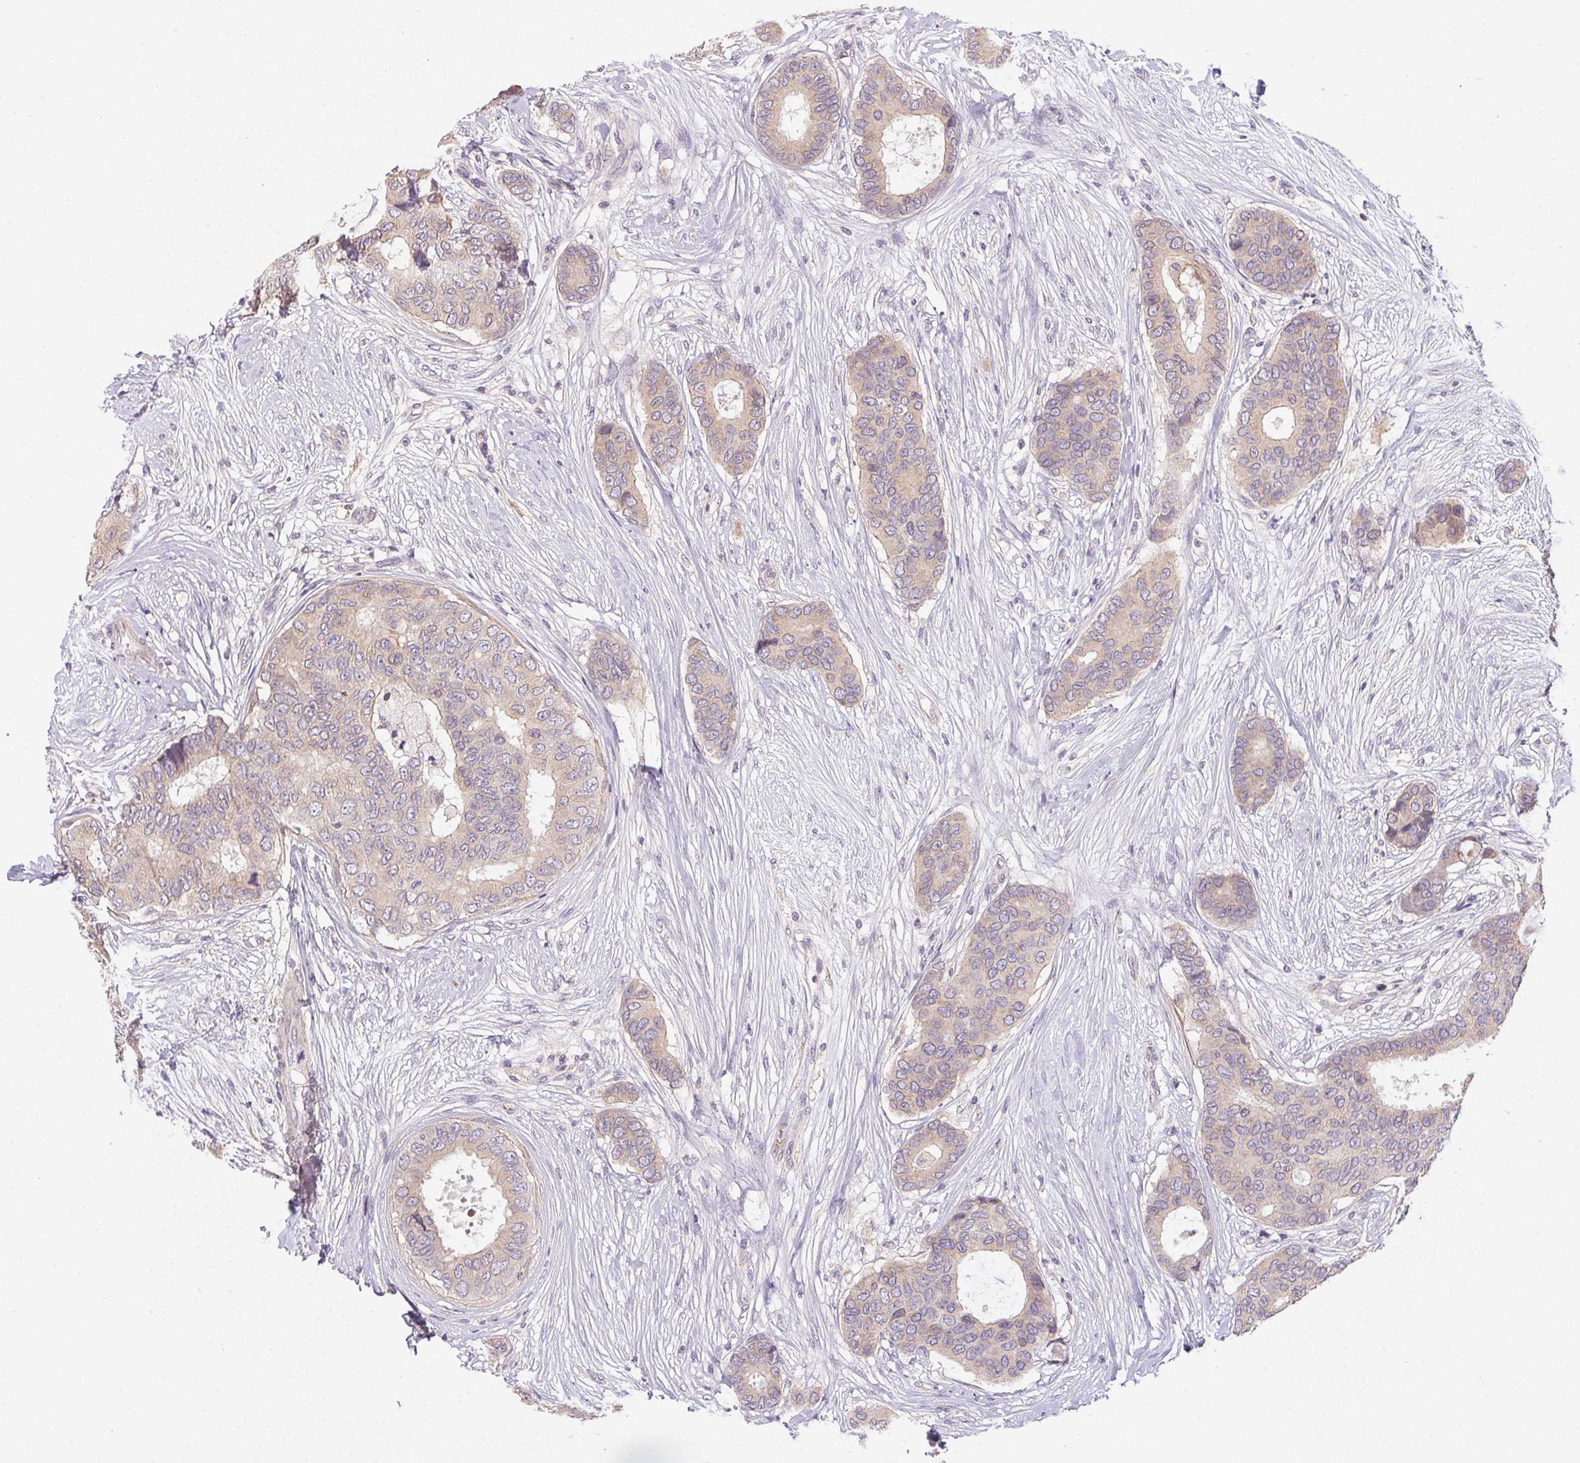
{"staining": {"intensity": "weak", "quantity": ">75%", "location": "cytoplasmic/membranous"}, "tissue": "breast cancer", "cell_type": "Tumor cells", "image_type": "cancer", "snomed": [{"axis": "morphology", "description": "Duct carcinoma"}, {"axis": "topography", "description": "Breast"}], "caption": "A micrograph of breast cancer stained for a protein reveals weak cytoplasmic/membranous brown staining in tumor cells.", "gene": "TMEM52B", "patient": {"sex": "female", "age": 75}}